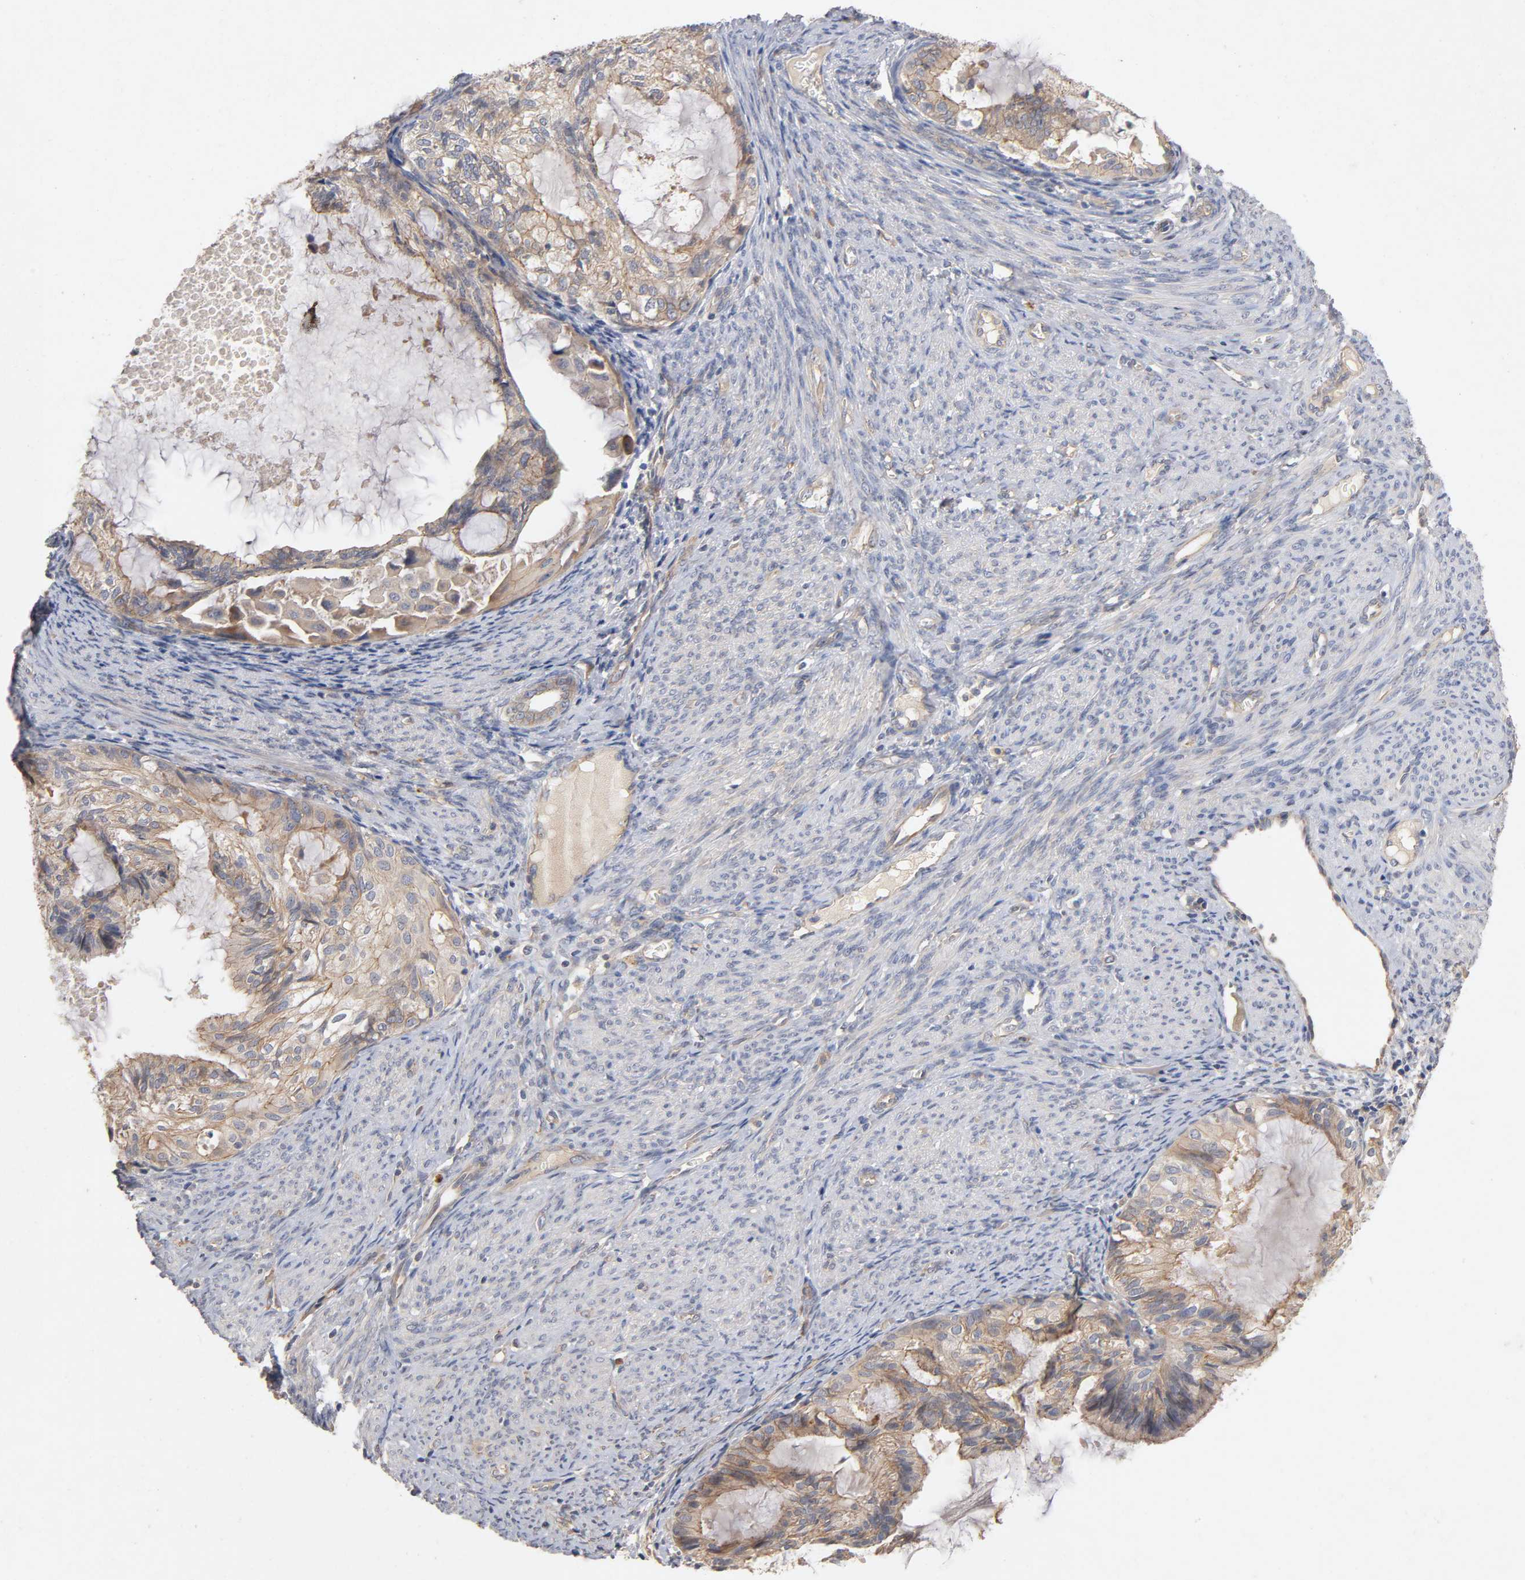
{"staining": {"intensity": "moderate", "quantity": ">75%", "location": "cytoplasmic/membranous"}, "tissue": "cervical cancer", "cell_type": "Tumor cells", "image_type": "cancer", "snomed": [{"axis": "morphology", "description": "Normal tissue, NOS"}, {"axis": "morphology", "description": "Adenocarcinoma, NOS"}, {"axis": "topography", "description": "Cervix"}, {"axis": "topography", "description": "Endometrium"}], "caption": "Brown immunohistochemical staining in human cervical cancer demonstrates moderate cytoplasmic/membranous expression in approximately >75% of tumor cells. (DAB (3,3'-diaminobenzidine) IHC with brightfield microscopy, high magnification).", "gene": "PDZD11", "patient": {"sex": "female", "age": 86}}